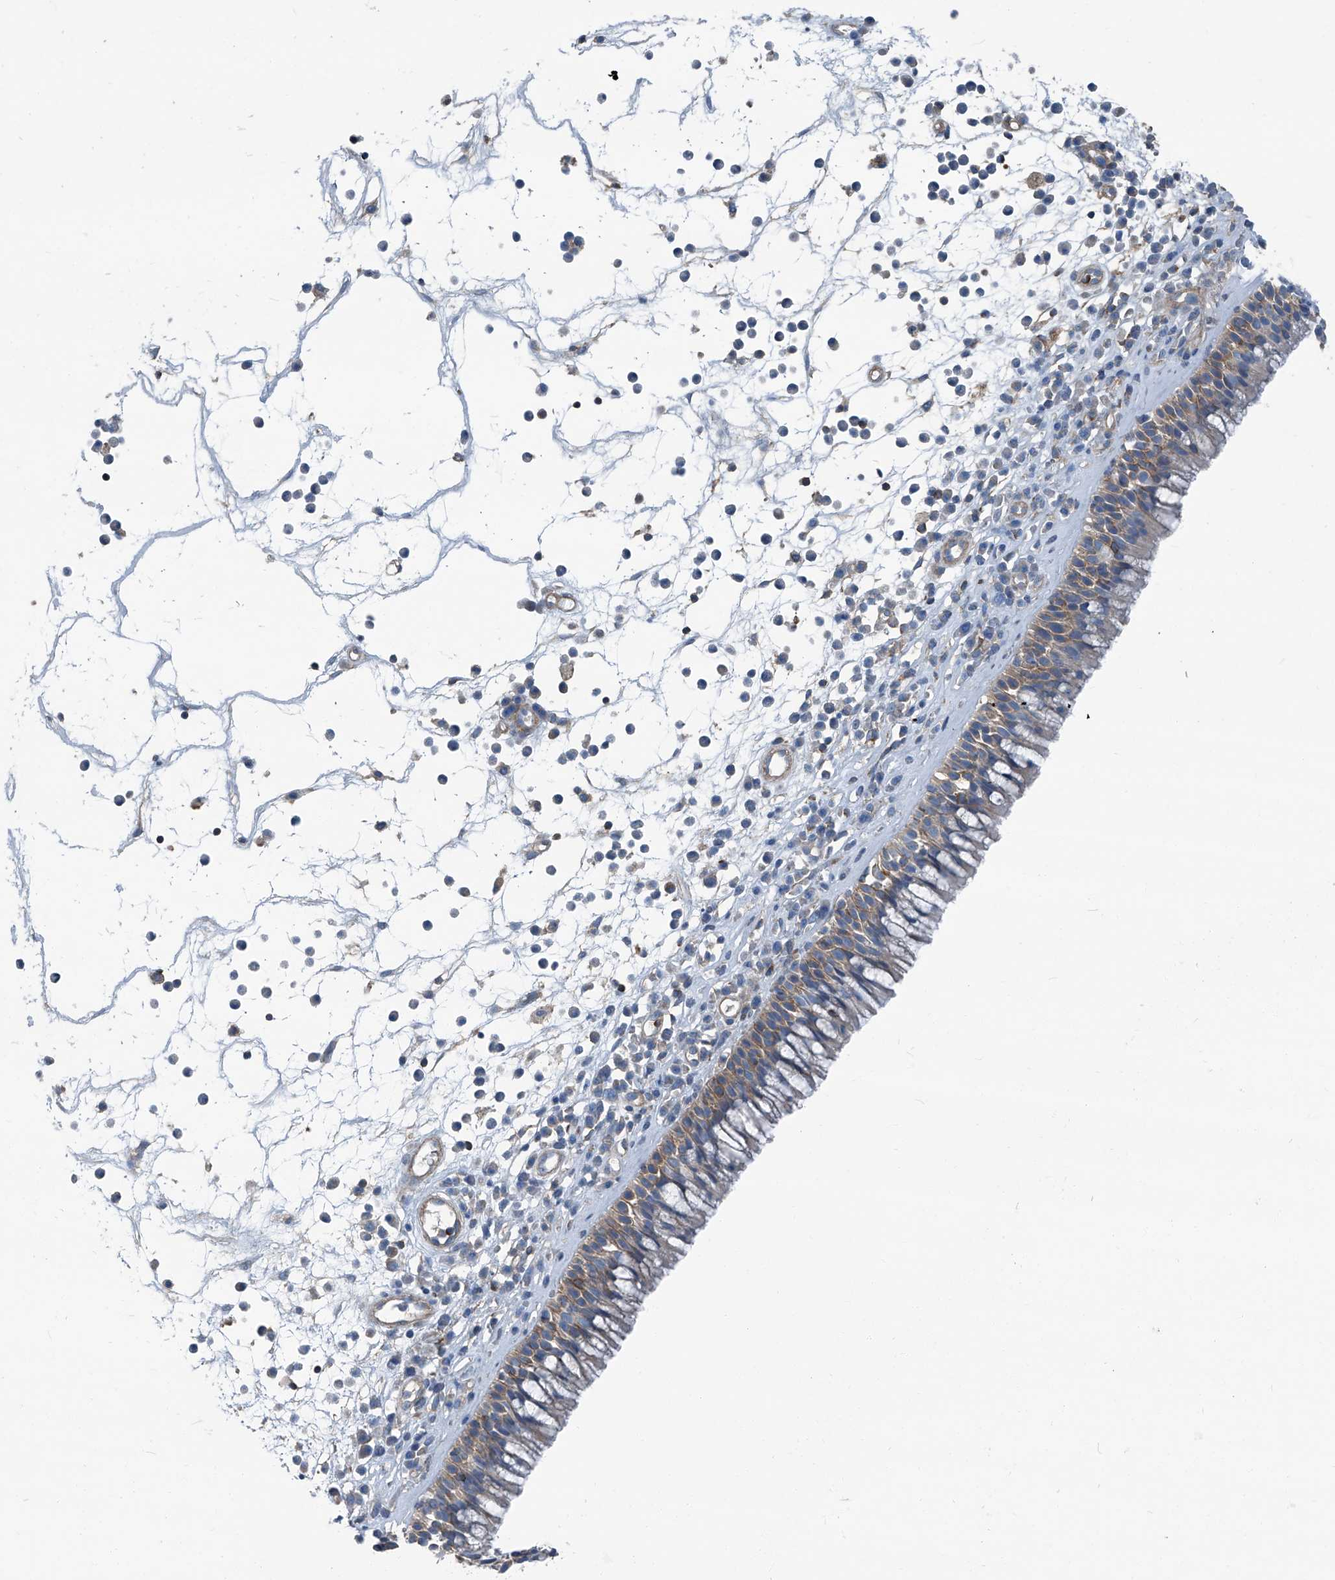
{"staining": {"intensity": "moderate", "quantity": "25%-75%", "location": "cytoplasmic/membranous"}, "tissue": "nasopharynx", "cell_type": "Respiratory epithelial cells", "image_type": "normal", "snomed": [{"axis": "morphology", "description": "Normal tissue, NOS"}, {"axis": "morphology", "description": "Inflammation, NOS"}, {"axis": "morphology", "description": "Malignant melanoma, Metastatic site"}, {"axis": "topography", "description": "Nasopharynx"}], "caption": "Protein staining by immunohistochemistry reveals moderate cytoplasmic/membranous staining in approximately 25%-75% of respiratory epithelial cells in unremarkable nasopharynx.", "gene": "SEPTIN7", "patient": {"sex": "male", "age": 70}}